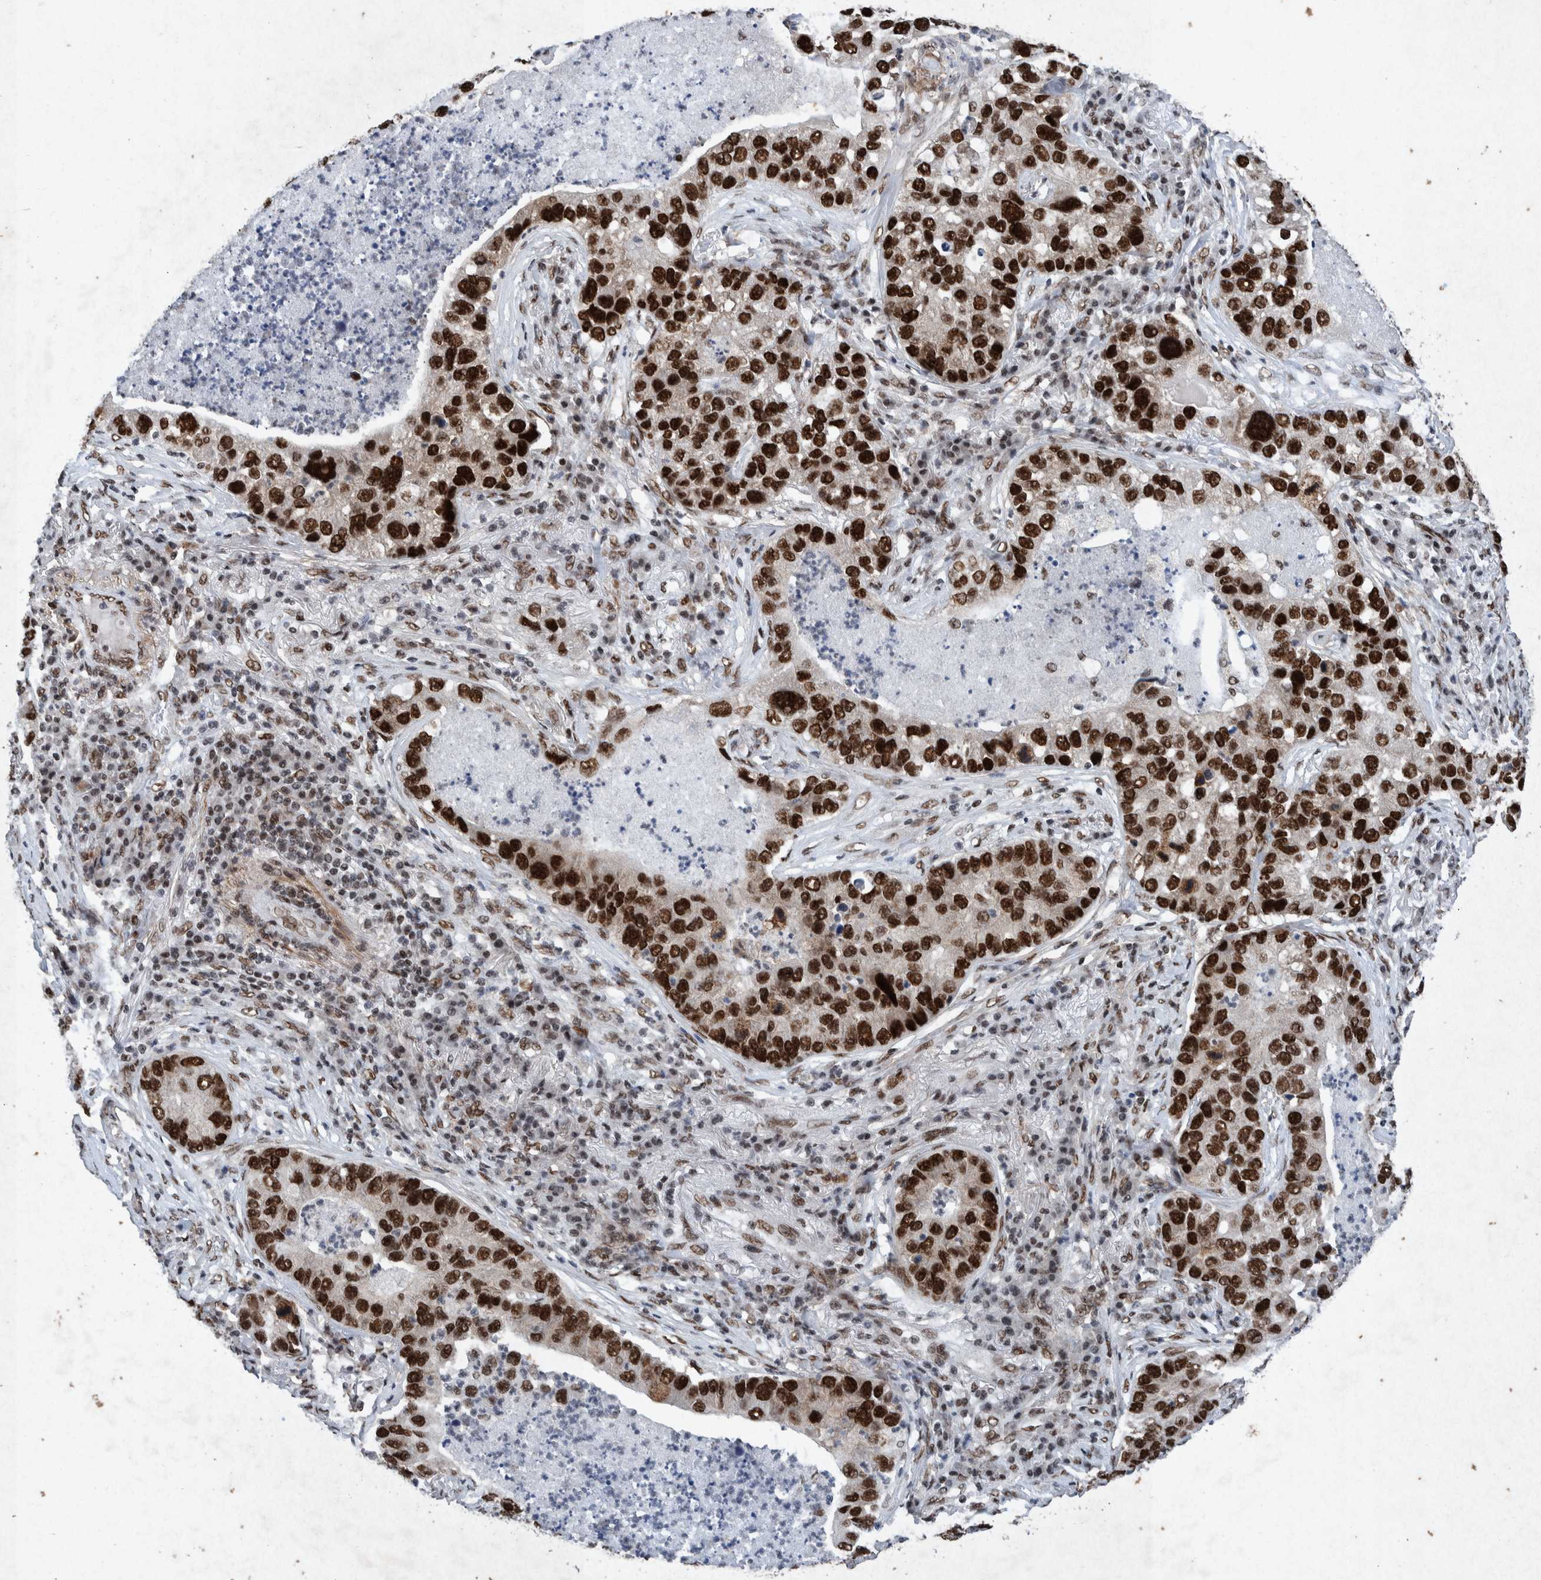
{"staining": {"intensity": "strong", "quantity": ">75%", "location": "nuclear"}, "tissue": "lung cancer", "cell_type": "Tumor cells", "image_type": "cancer", "snomed": [{"axis": "morphology", "description": "Normal tissue, NOS"}, {"axis": "morphology", "description": "Adenocarcinoma, NOS"}, {"axis": "topography", "description": "Bronchus"}, {"axis": "topography", "description": "Lung"}], "caption": "Immunohistochemical staining of lung cancer reveals strong nuclear protein staining in approximately >75% of tumor cells. Using DAB (3,3'-diaminobenzidine) (brown) and hematoxylin (blue) stains, captured at high magnification using brightfield microscopy.", "gene": "TAF10", "patient": {"sex": "male", "age": 54}}